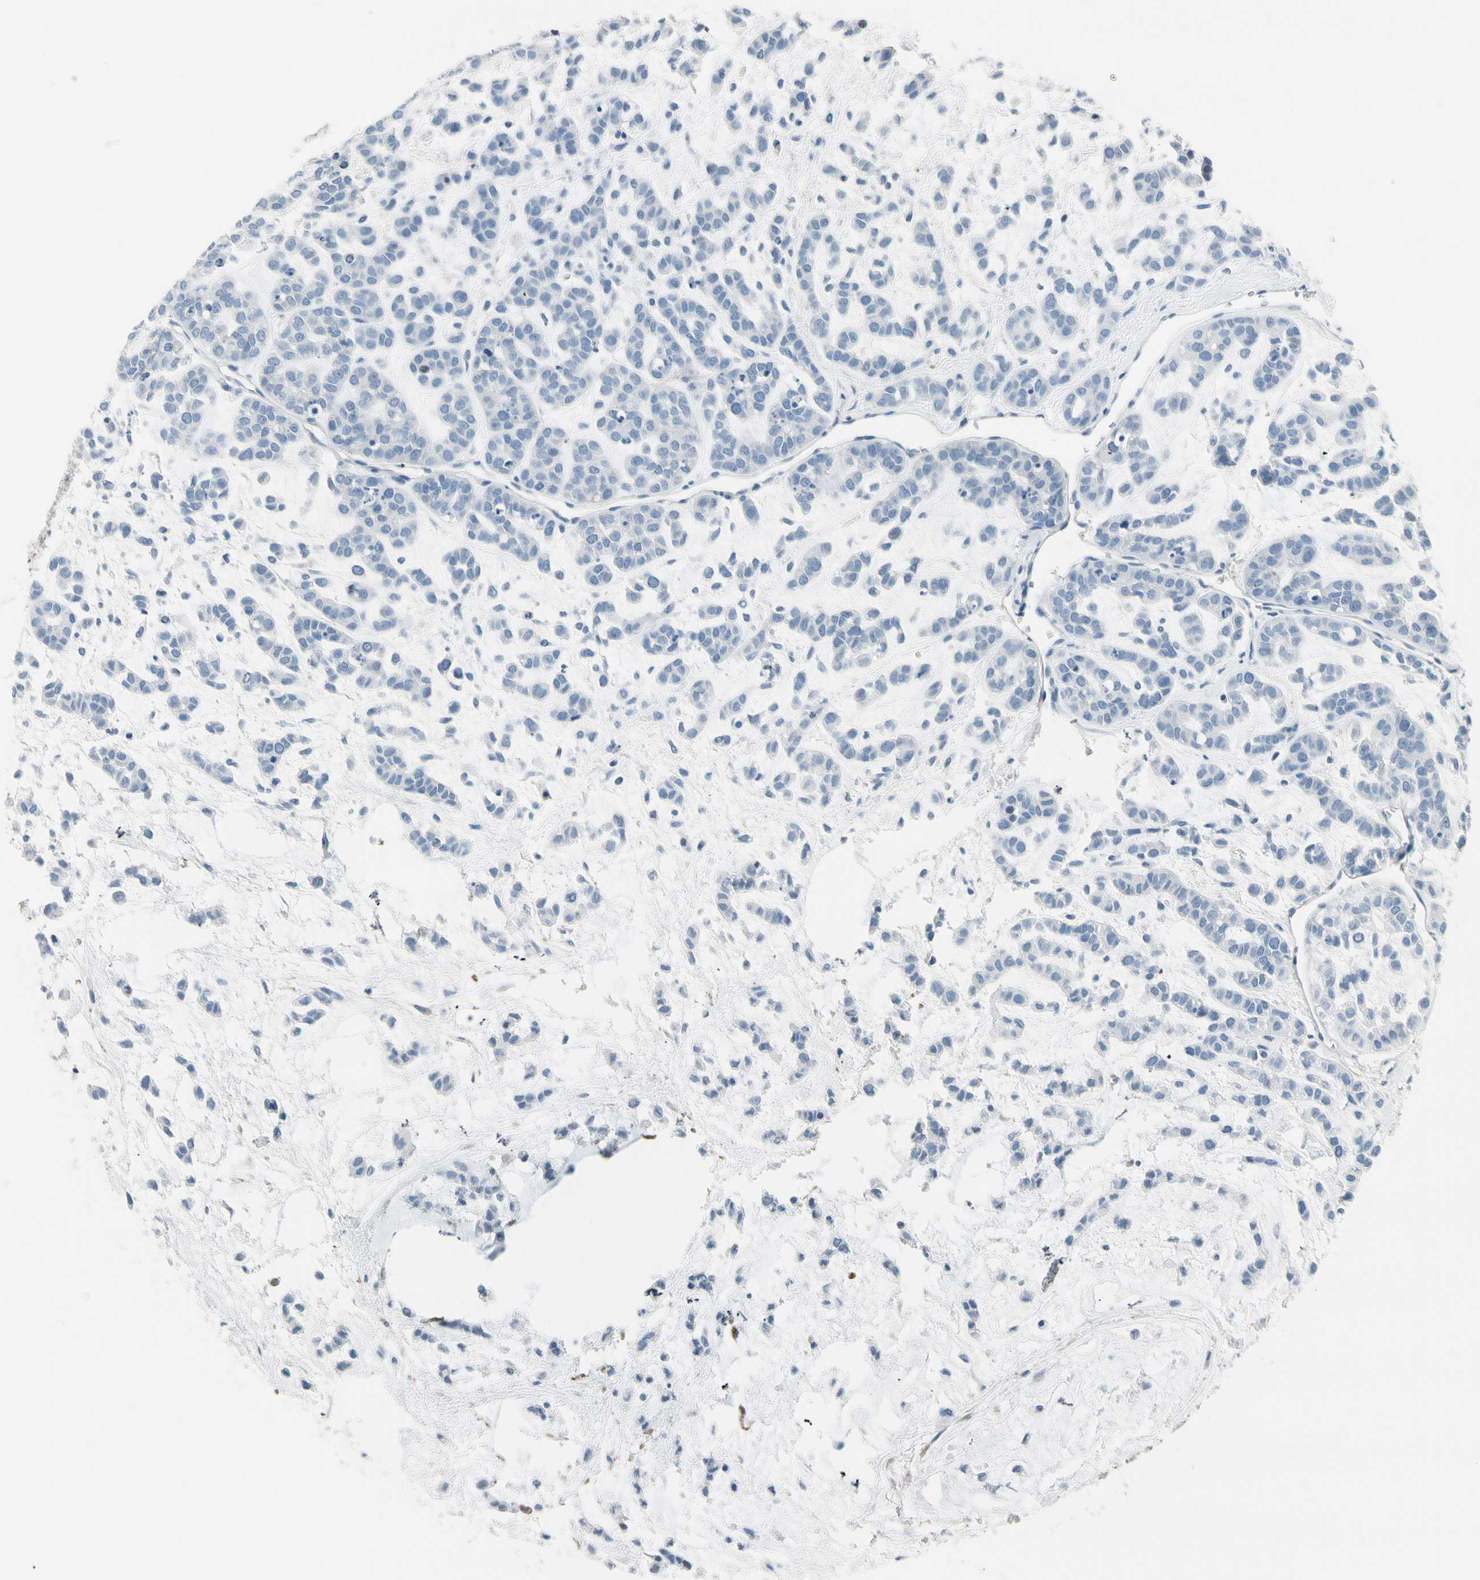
{"staining": {"intensity": "negative", "quantity": "none", "location": "none"}, "tissue": "head and neck cancer", "cell_type": "Tumor cells", "image_type": "cancer", "snomed": [{"axis": "morphology", "description": "Adenocarcinoma, NOS"}, {"axis": "morphology", "description": "Adenoma, NOS"}, {"axis": "topography", "description": "Head-Neck"}], "caption": "There is no significant staining in tumor cells of adenocarcinoma (head and neck).", "gene": "PIGR", "patient": {"sex": "female", "age": 55}}